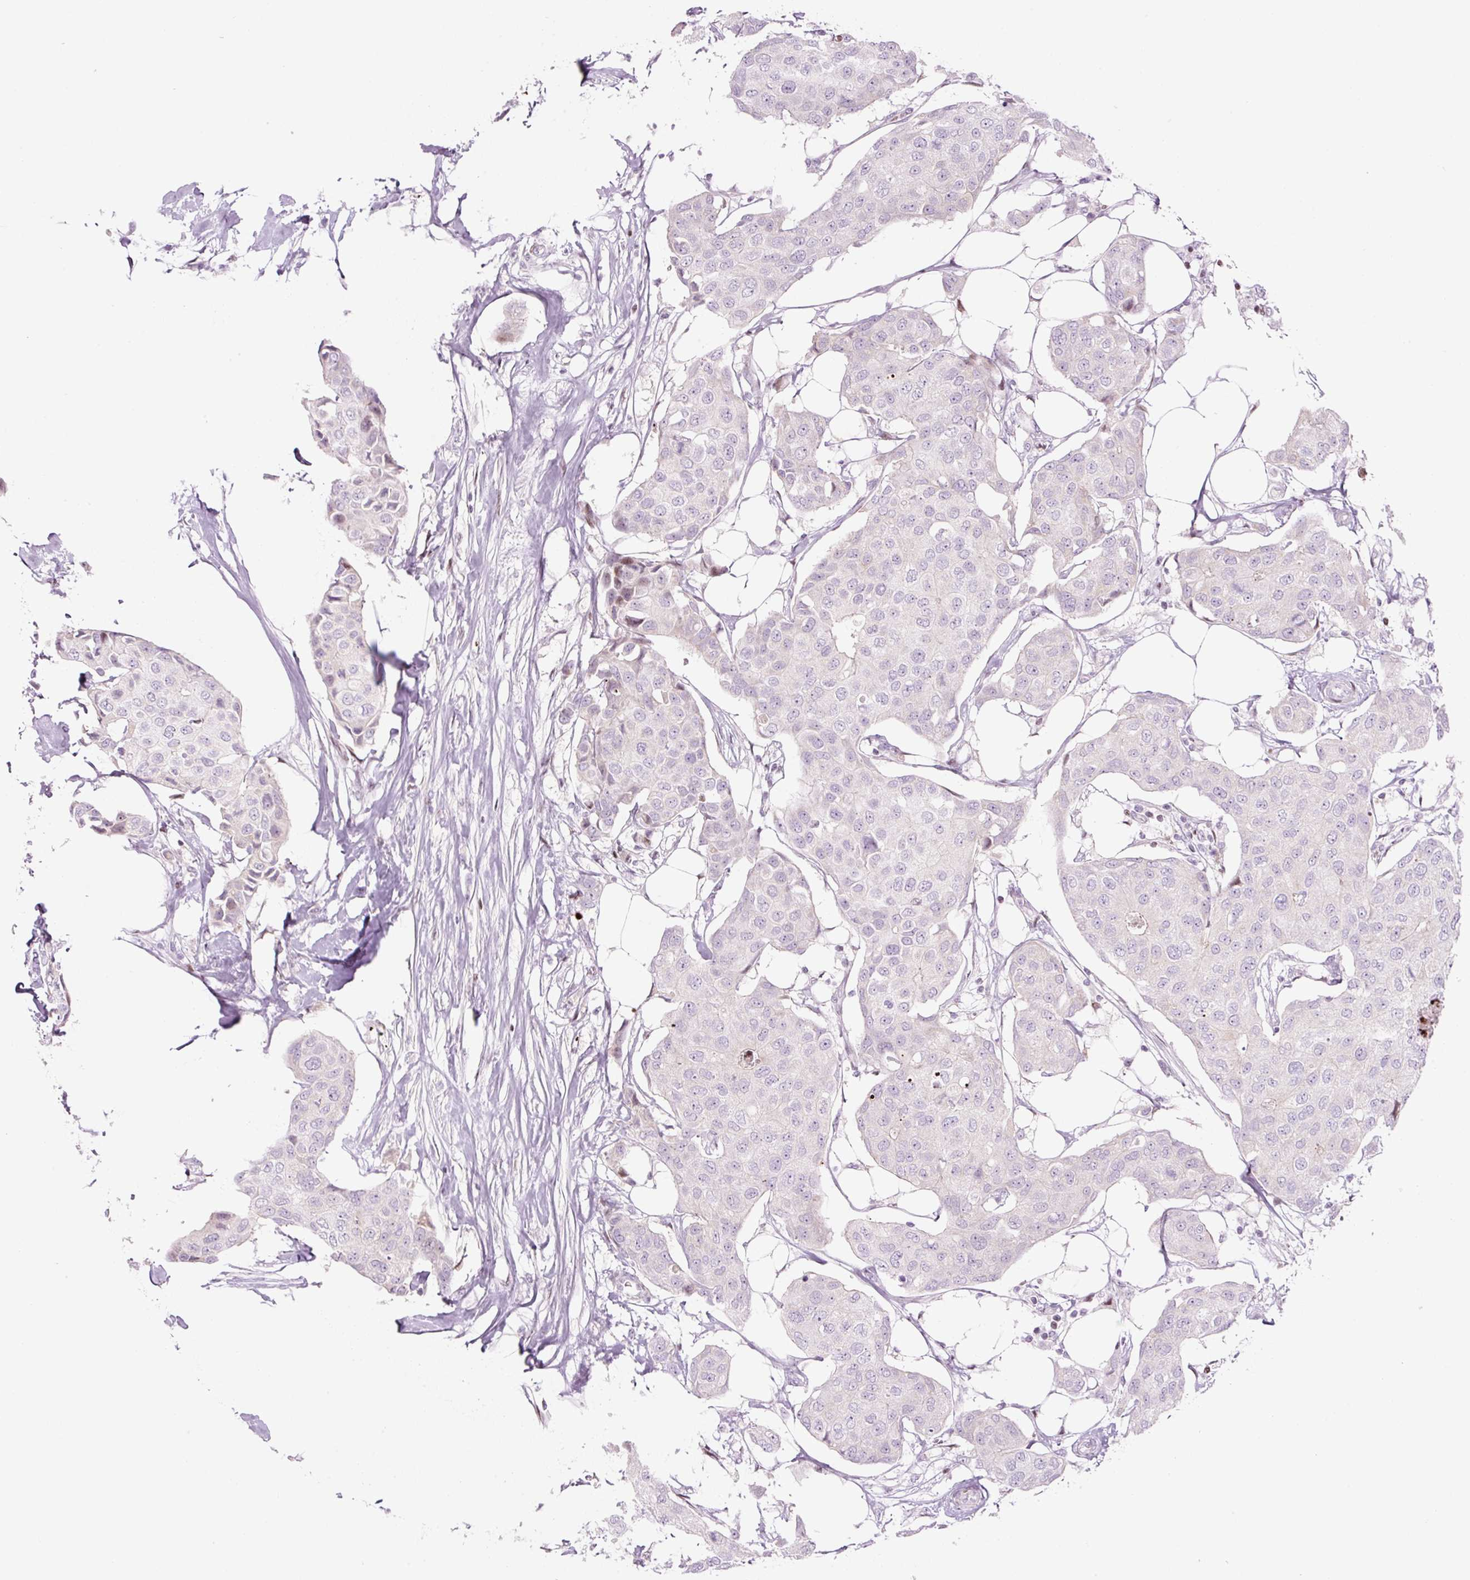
{"staining": {"intensity": "weak", "quantity": "<25%", "location": "cytoplasmic/membranous,nuclear"}, "tissue": "breast cancer", "cell_type": "Tumor cells", "image_type": "cancer", "snomed": [{"axis": "morphology", "description": "Duct carcinoma"}, {"axis": "topography", "description": "Breast"}, {"axis": "topography", "description": "Lymph node"}], "caption": "This is an immunohistochemistry (IHC) photomicrograph of human breast invasive ductal carcinoma. There is no positivity in tumor cells.", "gene": "TMEM177", "patient": {"sex": "female", "age": 80}}